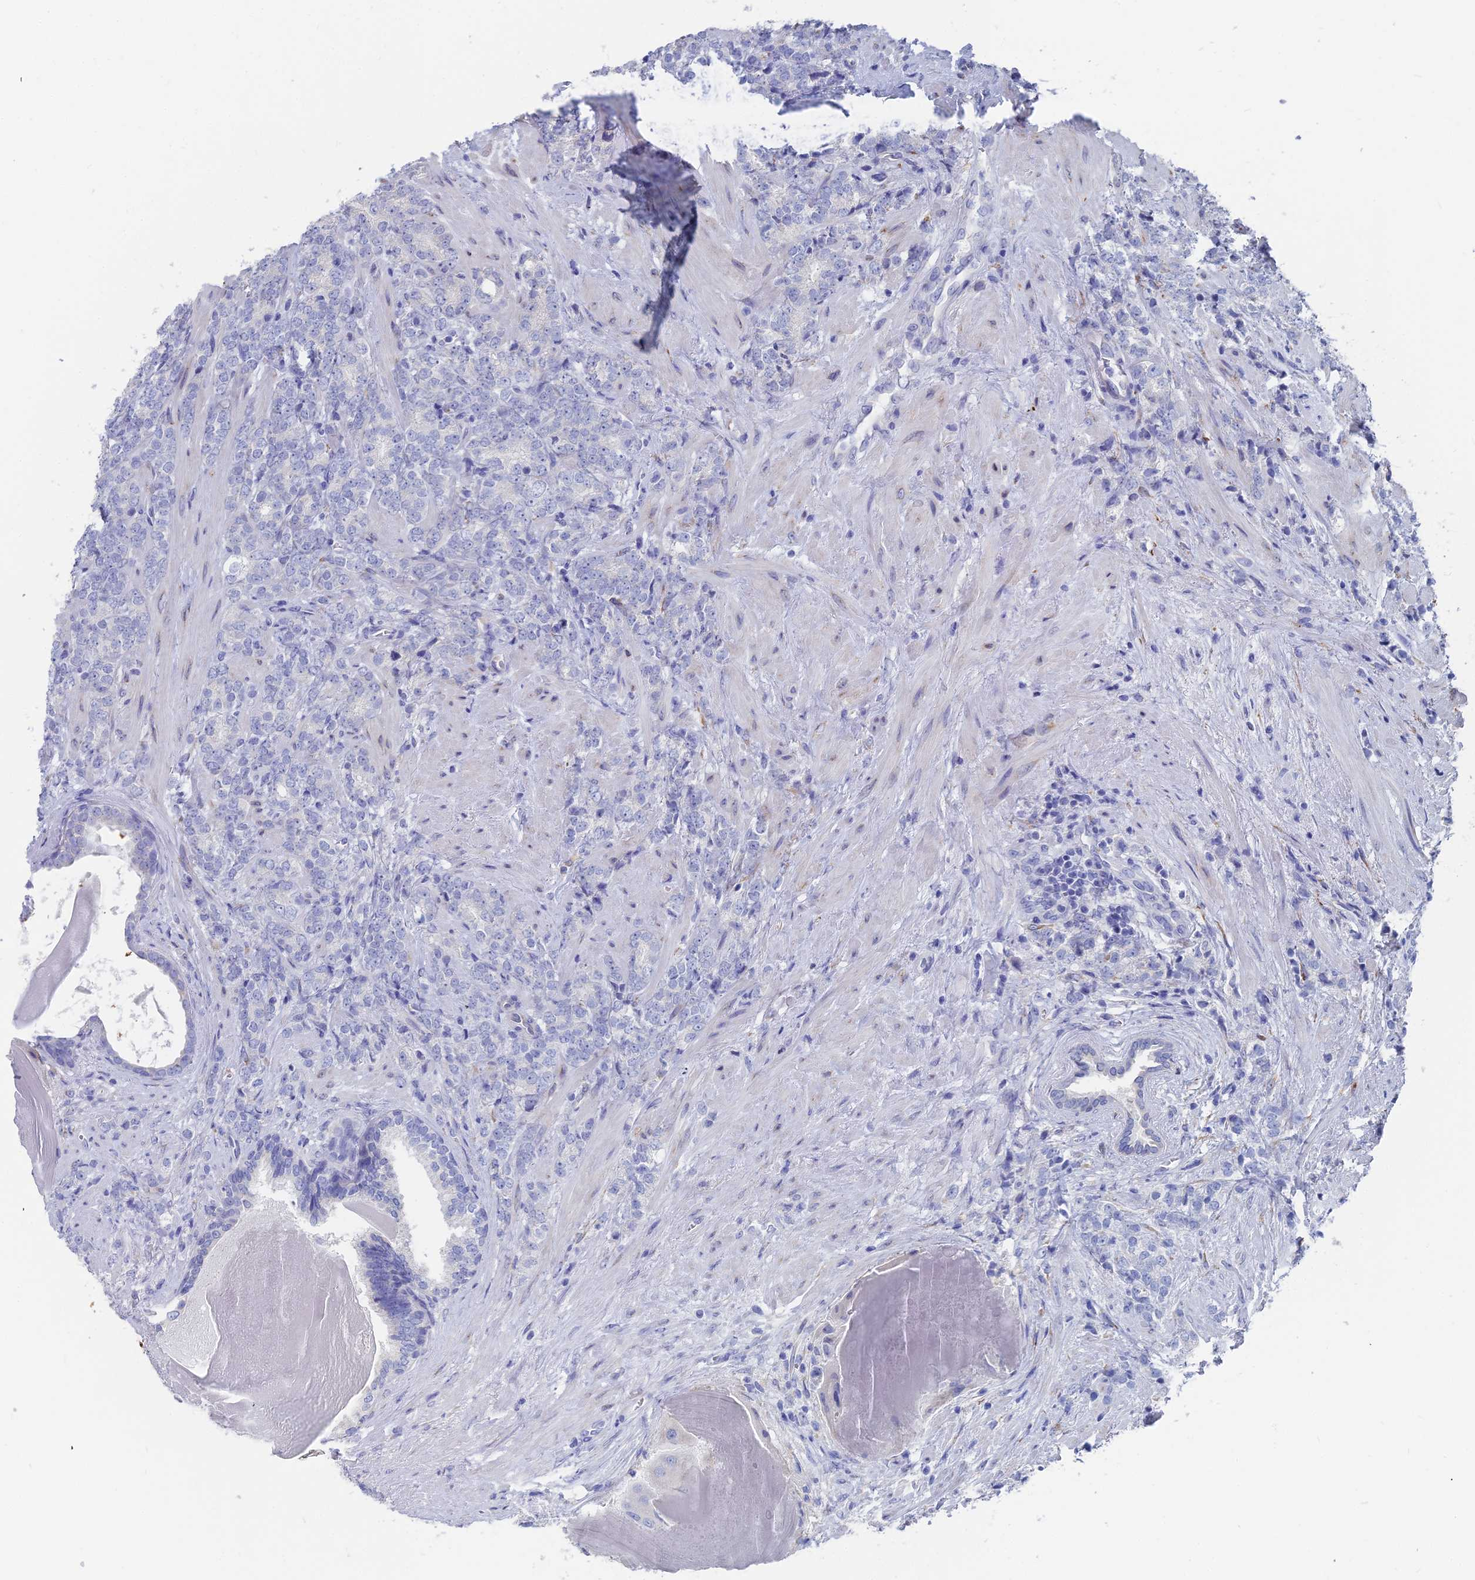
{"staining": {"intensity": "negative", "quantity": "none", "location": "none"}, "tissue": "prostate cancer", "cell_type": "Tumor cells", "image_type": "cancer", "snomed": [{"axis": "morphology", "description": "Adenocarcinoma, High grade"}, {"axis": "topography", "description": "Prostate"}], "caption": "Immunohistochemistry micrograph of neoplastic tissue: prostate adenocarcinoma (high-grade) stained with DAB exhibits no significant protein positivity in tumor cells.", "gene": "TNNT3", "patient": {"sex": "male", "age": 64}}